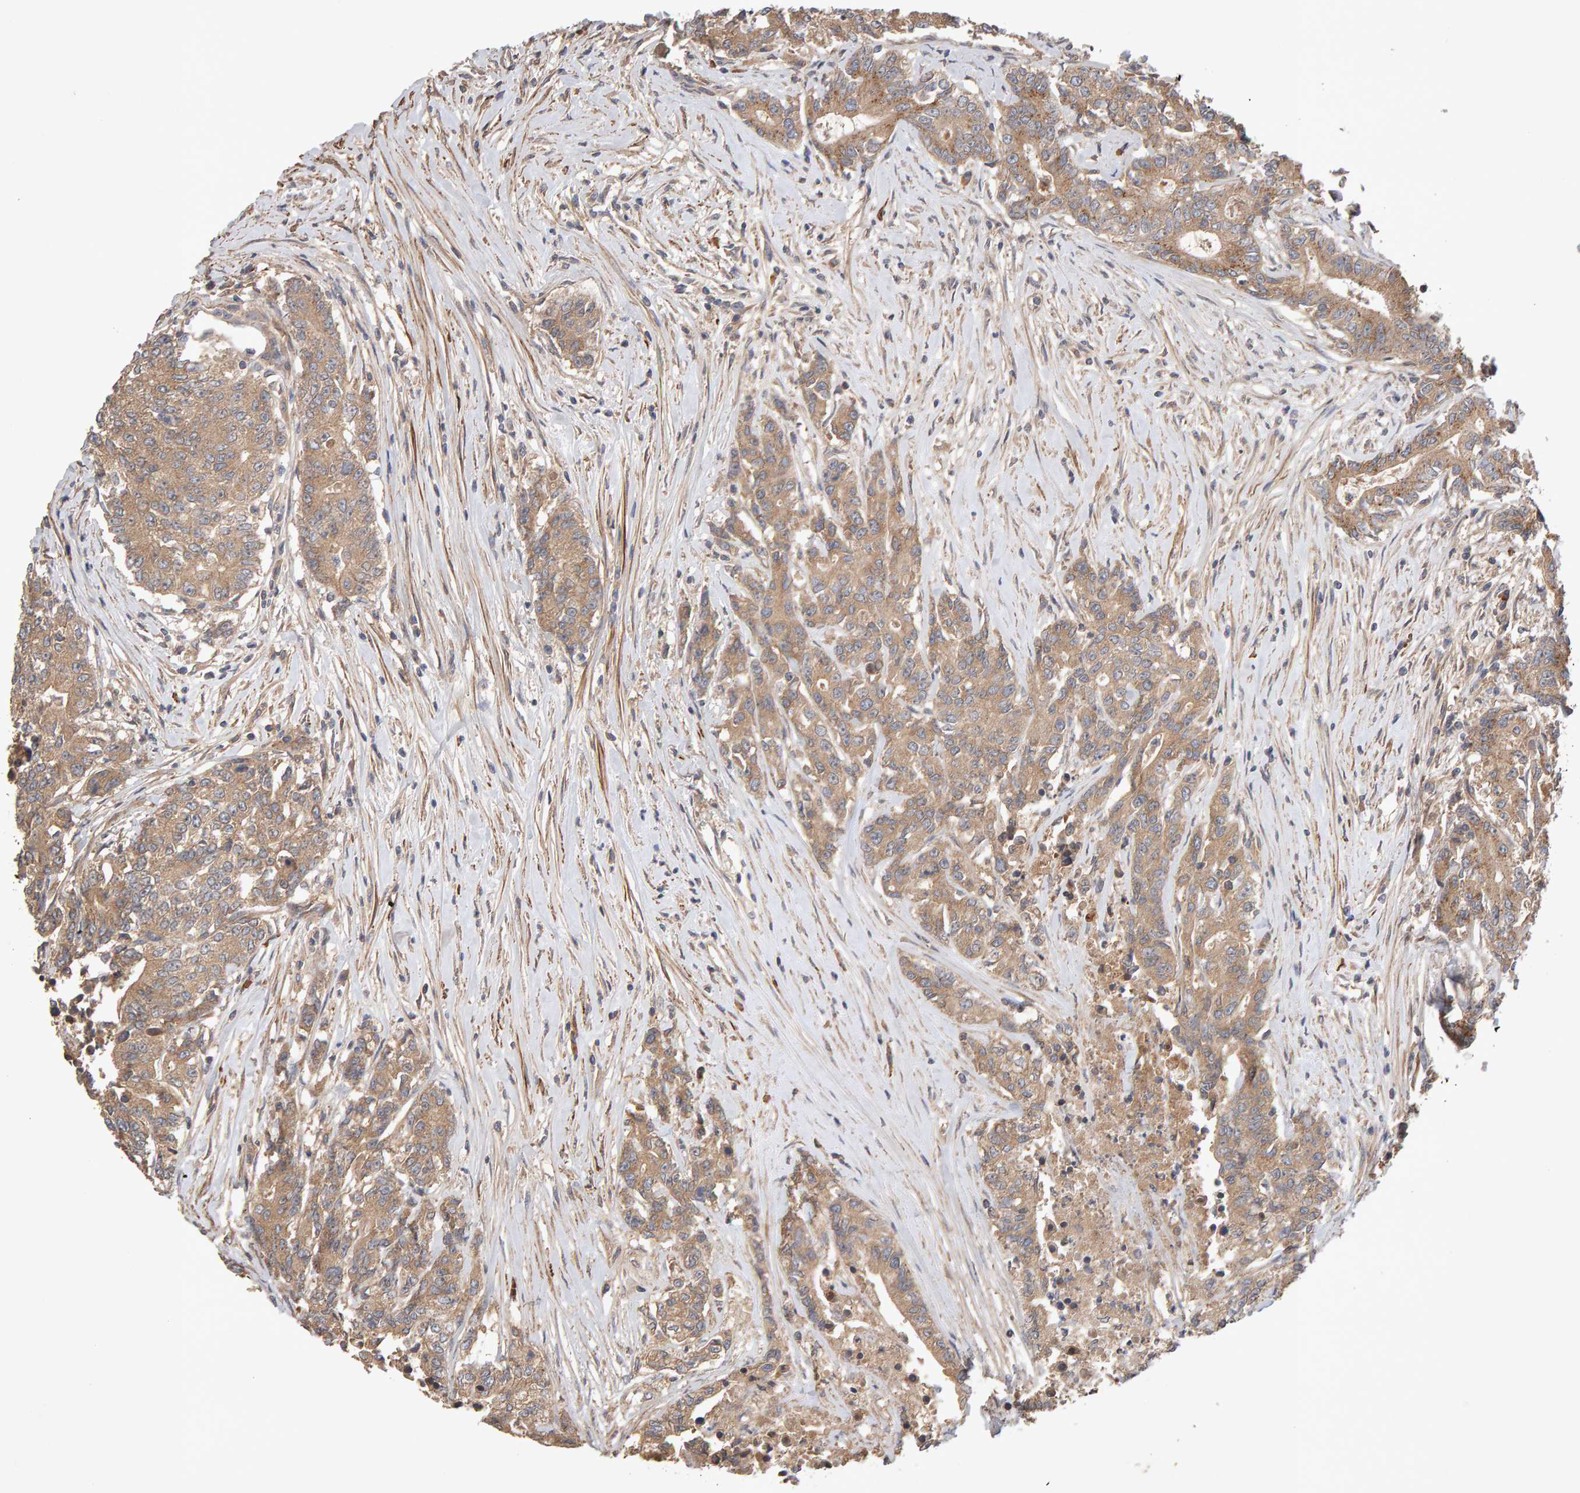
{"staining": {"intensity": "moderate", "quantity": ">75%", "location": "cytoplasmic/membranous"}, "tissue": "colorectal cancer", "cell_type": "Tumor cells", "image_type": "cancer", "snomed": [{"axis": "morphology", "description": "Adenocarcinoma, NOS"}, {"axis": "topography", "description": "Colon"}], "caption": "Colorectal adenocarcinoma tissue demonstrates moderate cytoplasmic/membranous positivity in approximately >75% of tumor cells", "gene": "RNF19A", "patient": {"sex": "female", "age": 77}}